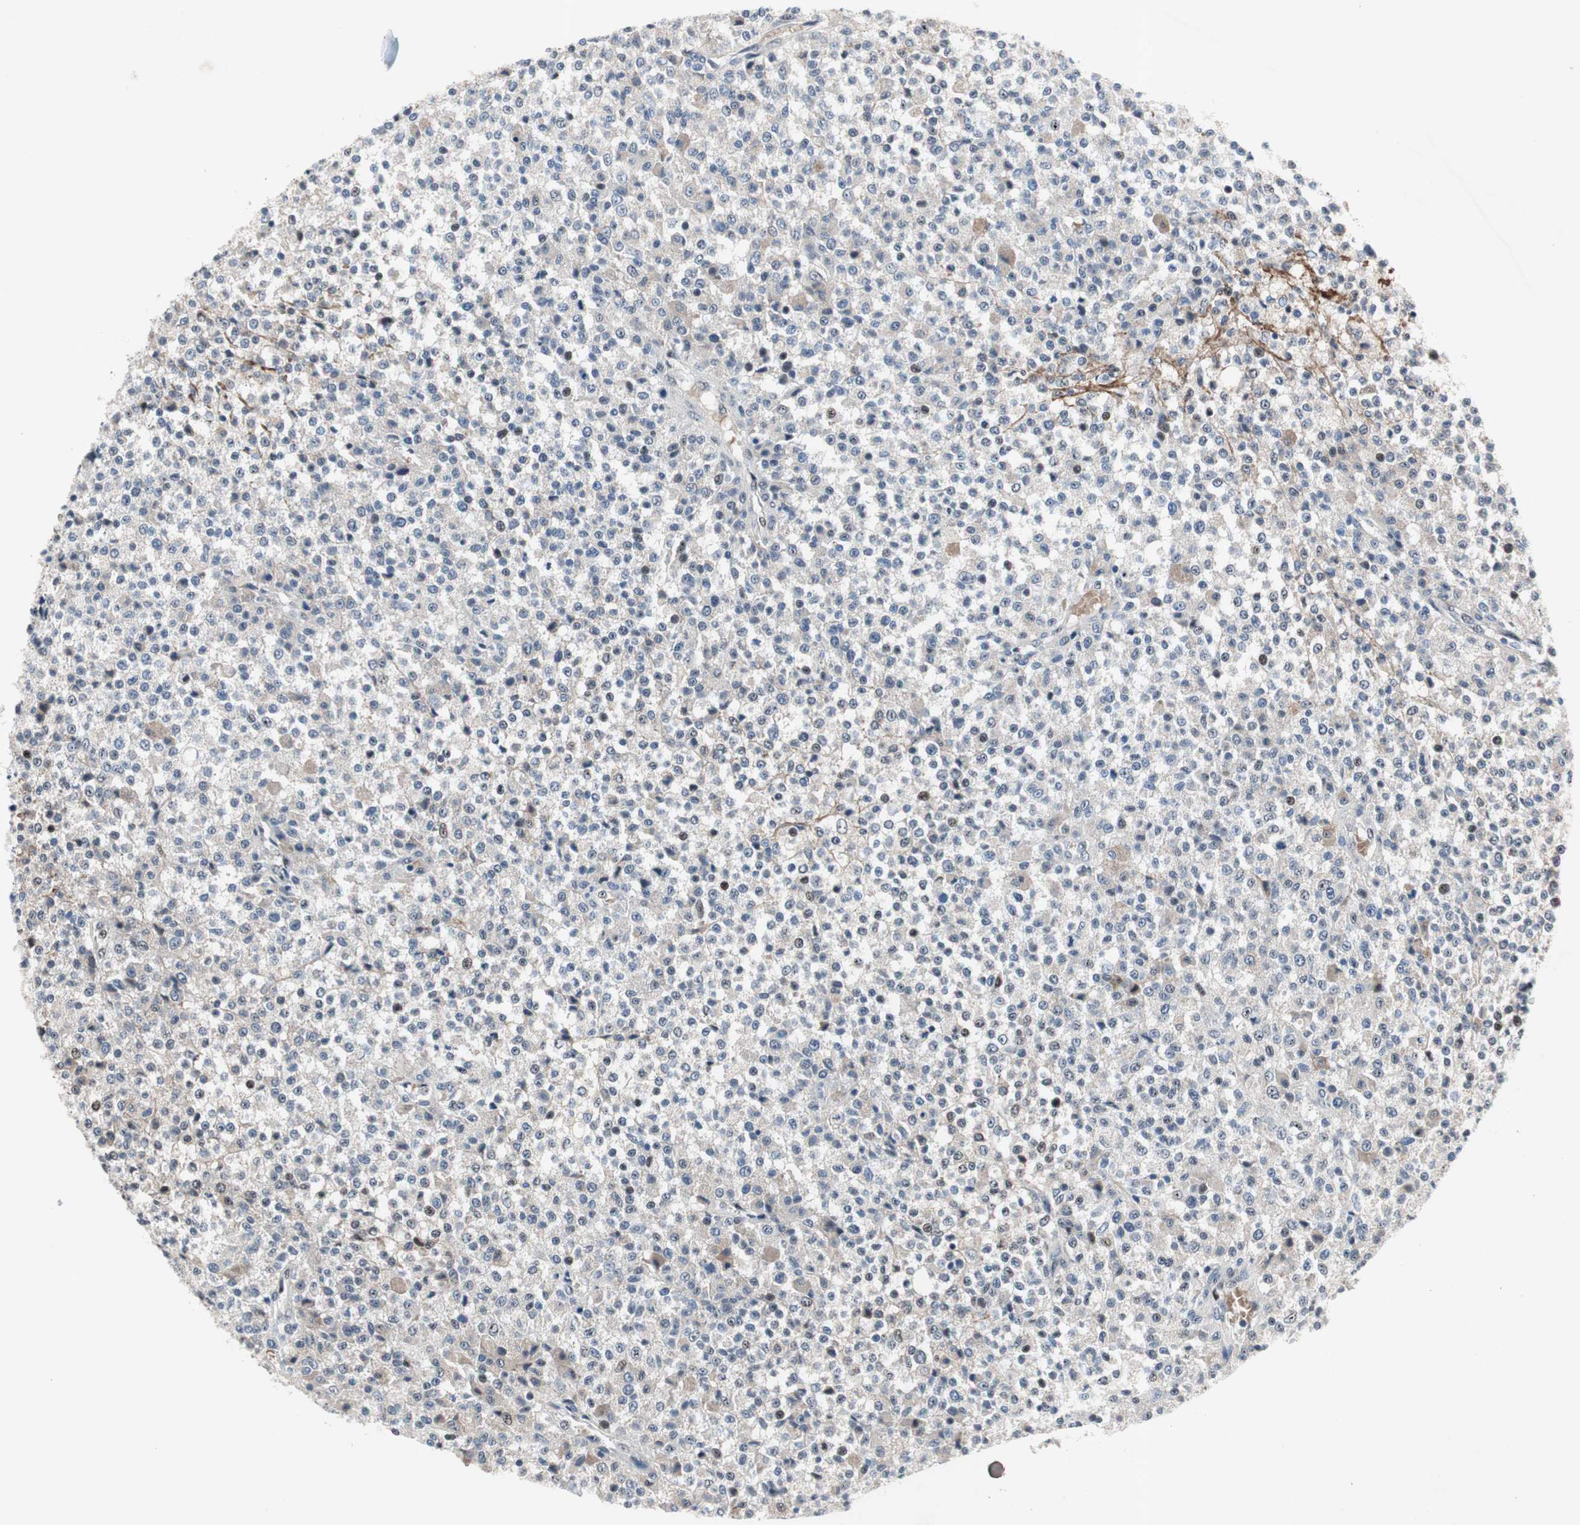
{"staining": {"intensity": "weak", "quantity": "<25%", "location": "nuclear"}, "tissue": "testis cancer", "cell_type": "Tumor cells", "image_type": "cancer", "snomed": [{"axis": "morphology", "description": "Seminoma, NOS"}, {"axis": "topography", "description": "Testis"}], "caption": "High magnification brightfield microscopy of testis seminoma stained with DAB (brown) and counterstained with hematoxylin (blue): tumor cells show no significant staining.", "gene": "SOX7", "patient": {"sex": "male", "age": 59}}